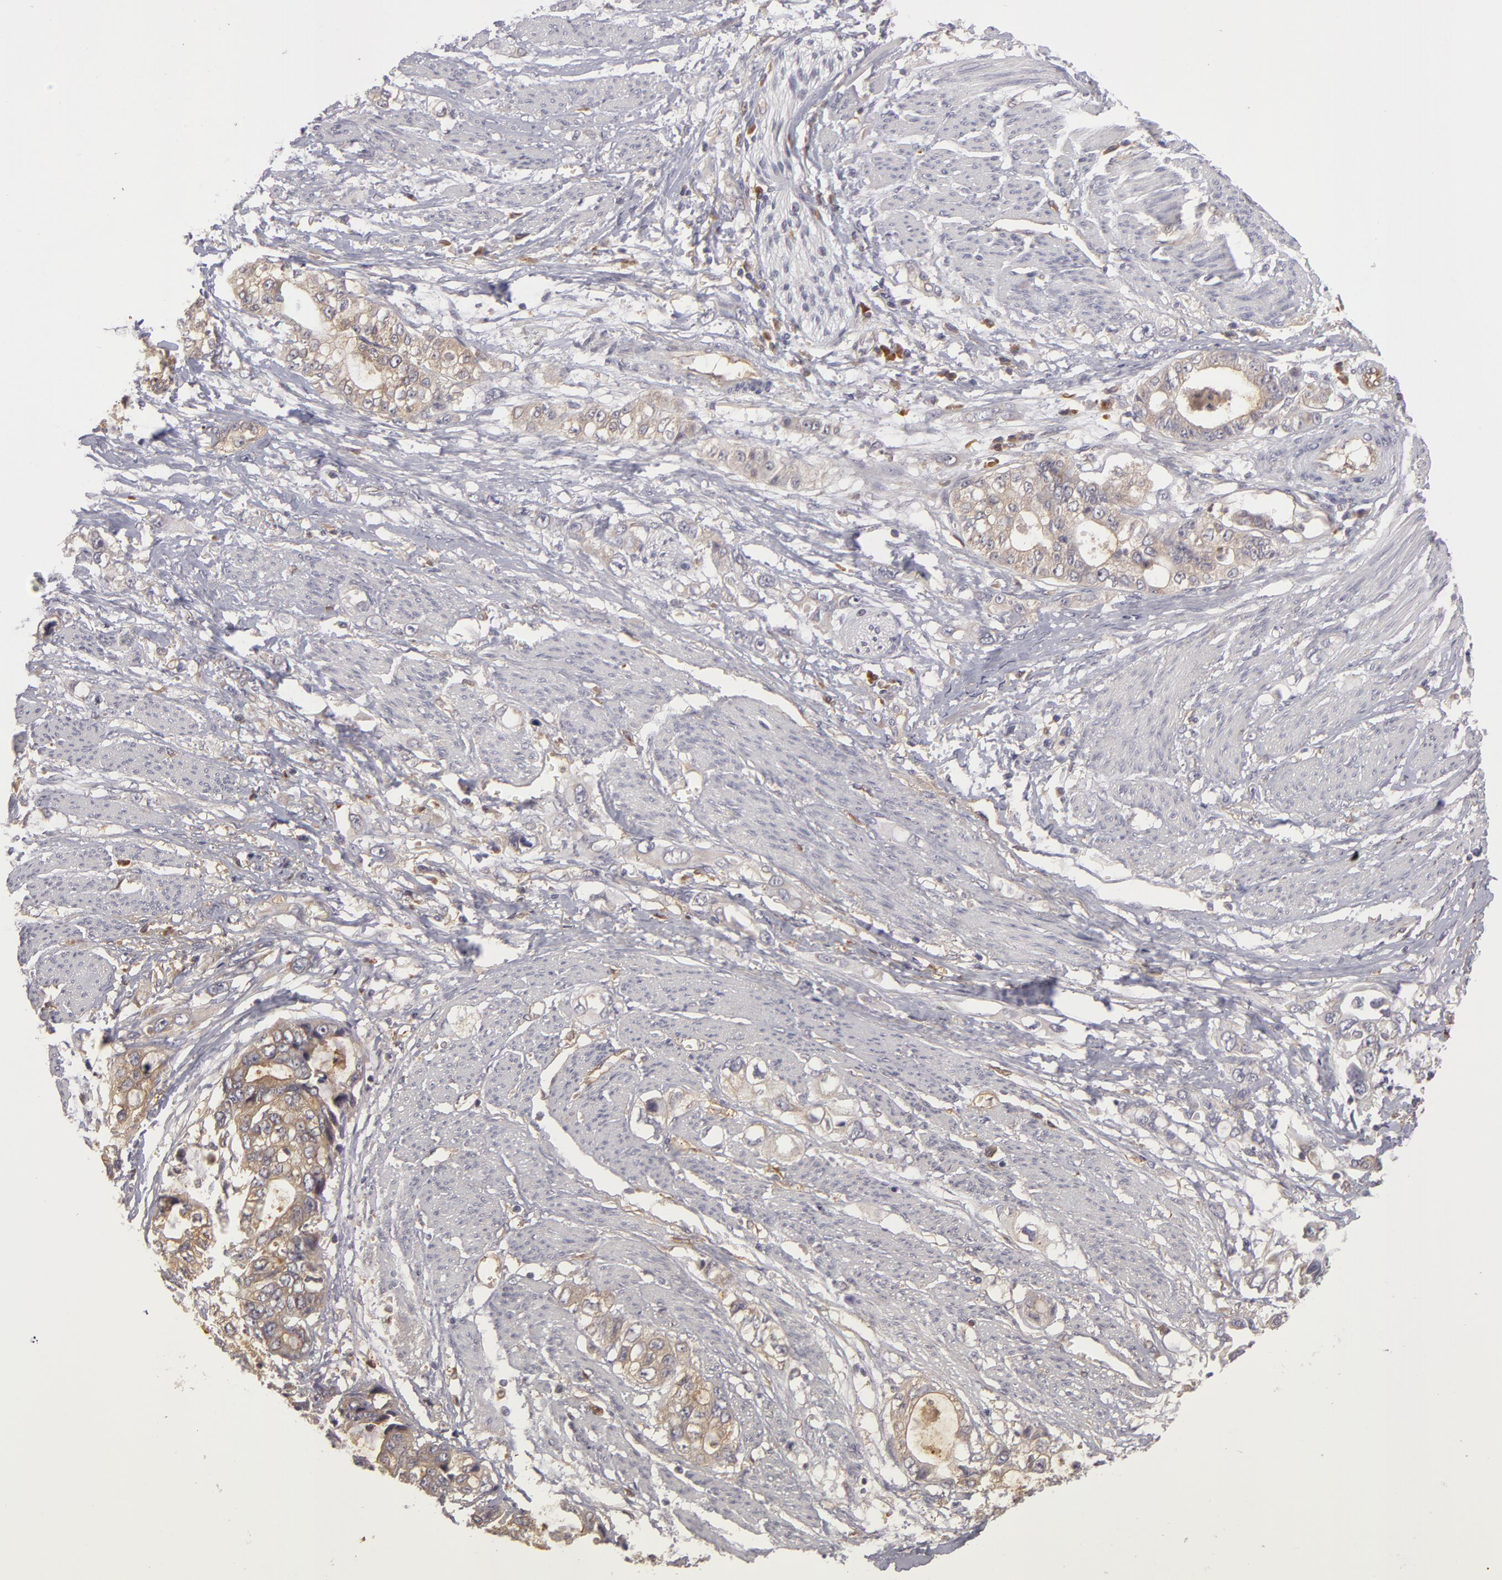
{"staining": {"intensity": "negative", "quantity": "none", "location": "none"}, "tissue": "stomach cancer", "cell_type": "Tumor cells", "image_type": "cancer", "snomed": [{"axis": "morphology", "description": "Adenocarcinoma, NOS"}, {"axis": "topography", "description": "Stomach, upper"}], "caption": "Stomach cancer (adenocarcinoma) was stained to show a protein in brown. There is no significant positivity in tumor cells. (DAB (3,3'-diaminobenzidine) immunohistochemistry with hematoxylin counter stain).", "gene": "ZNF229", "patient": {"sex": "female", "age": 52}}